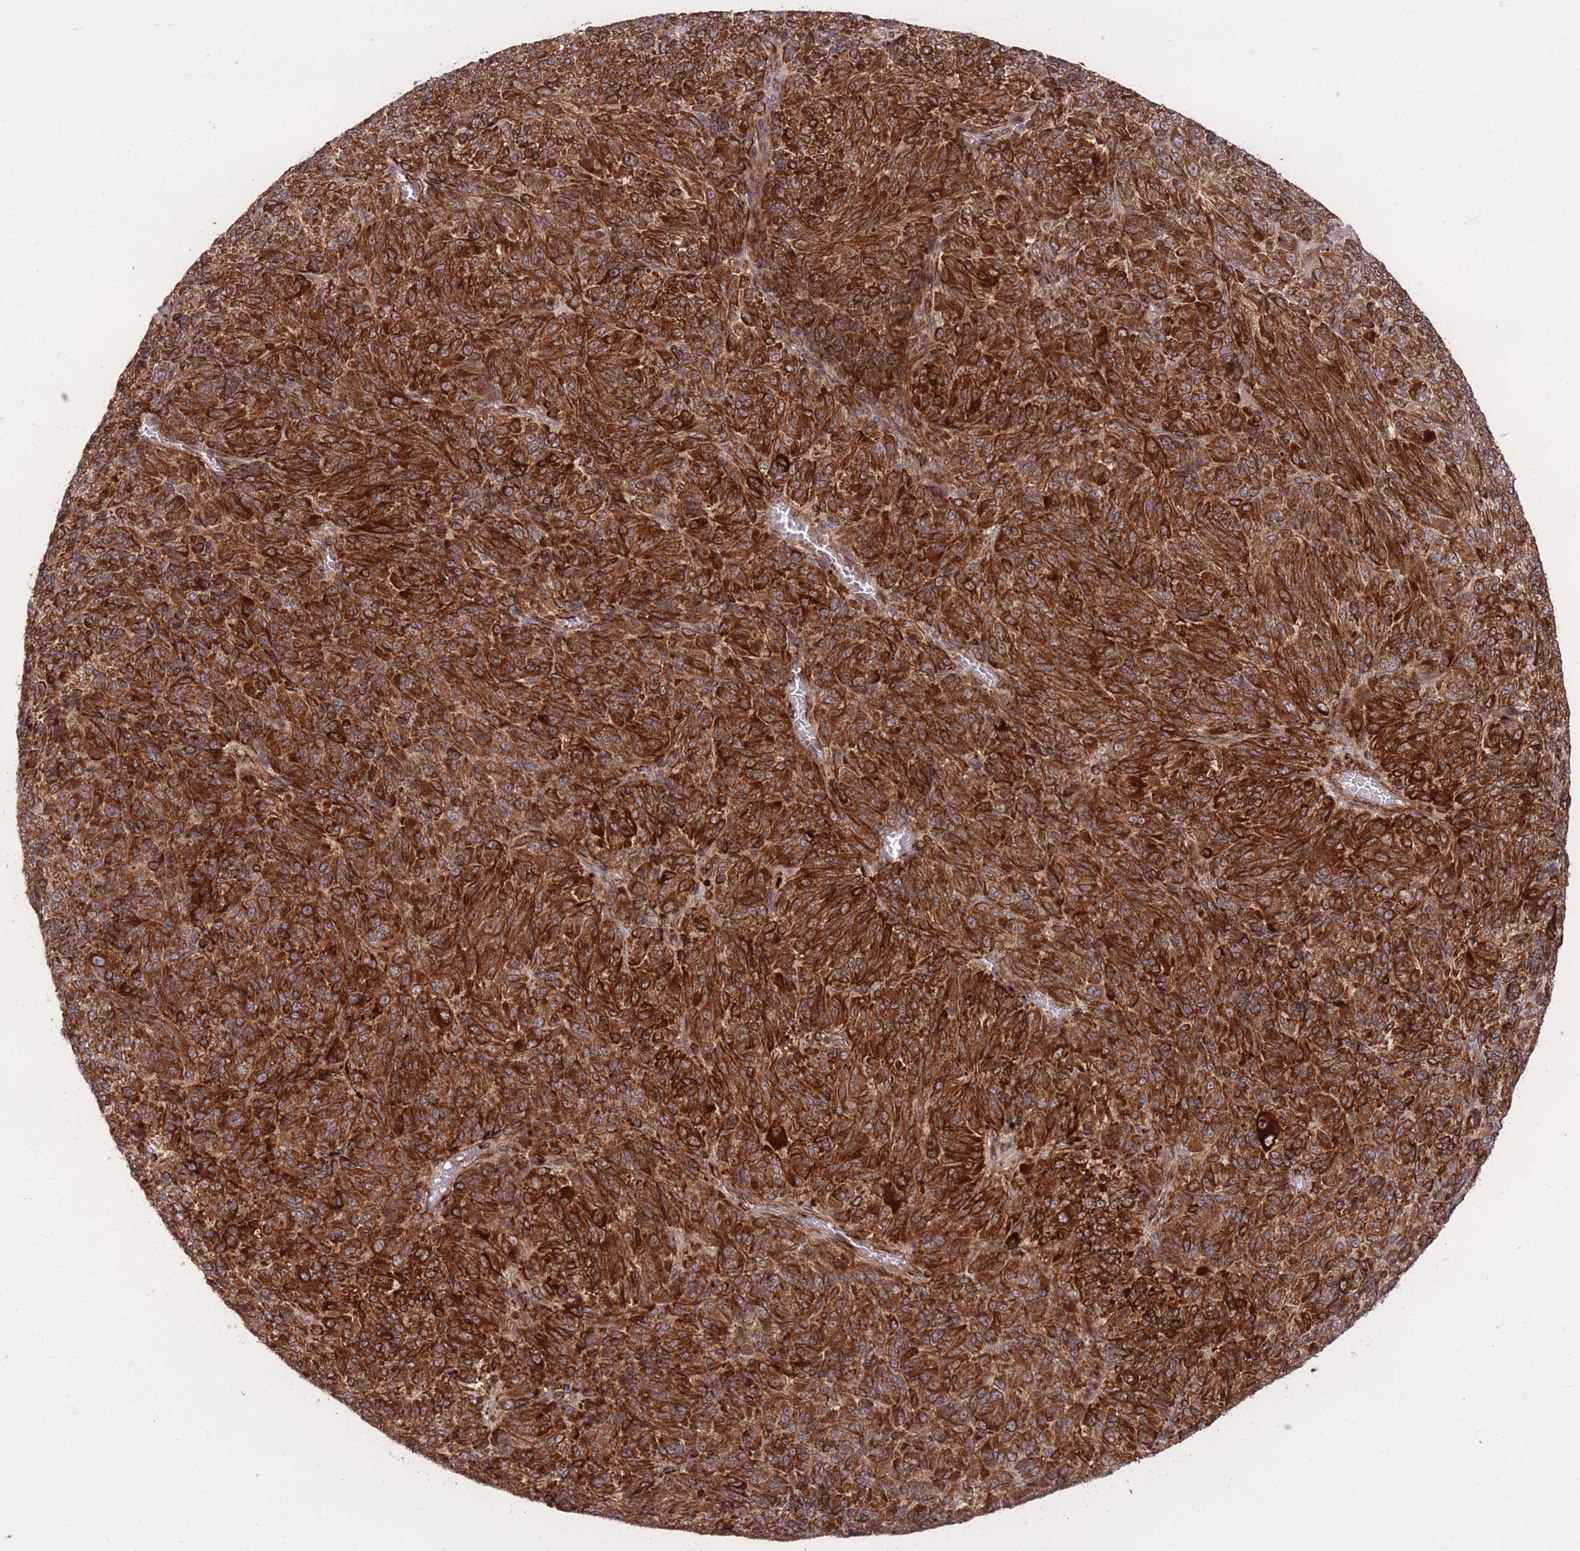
{"staining": {"intensity": "strong", "quantity": ">75%", "location": "cytoplasmic/membranous"}, "tissue": "melanoma", "cell_type": "Tumor cells", "image_type": "cancer", "snomed": [{"axis": "morphology", "description": "Malignant melanoma, Metastatic site"}, {"axis": "topography", "description": "Brain"}], "caption": "High-magnification brightfield microscopy of malignant melanoma (metastatic site) stained with DAB (3,3'-diaminobenzidine) (brown) and counterstained with hematoxylin (blue). tumor cells exhibit strong cytoplasmic/membranous expression is present in approximately>75% of cells.", "gene": "CISH", "patient": {"sex": "female", "age": 56}}